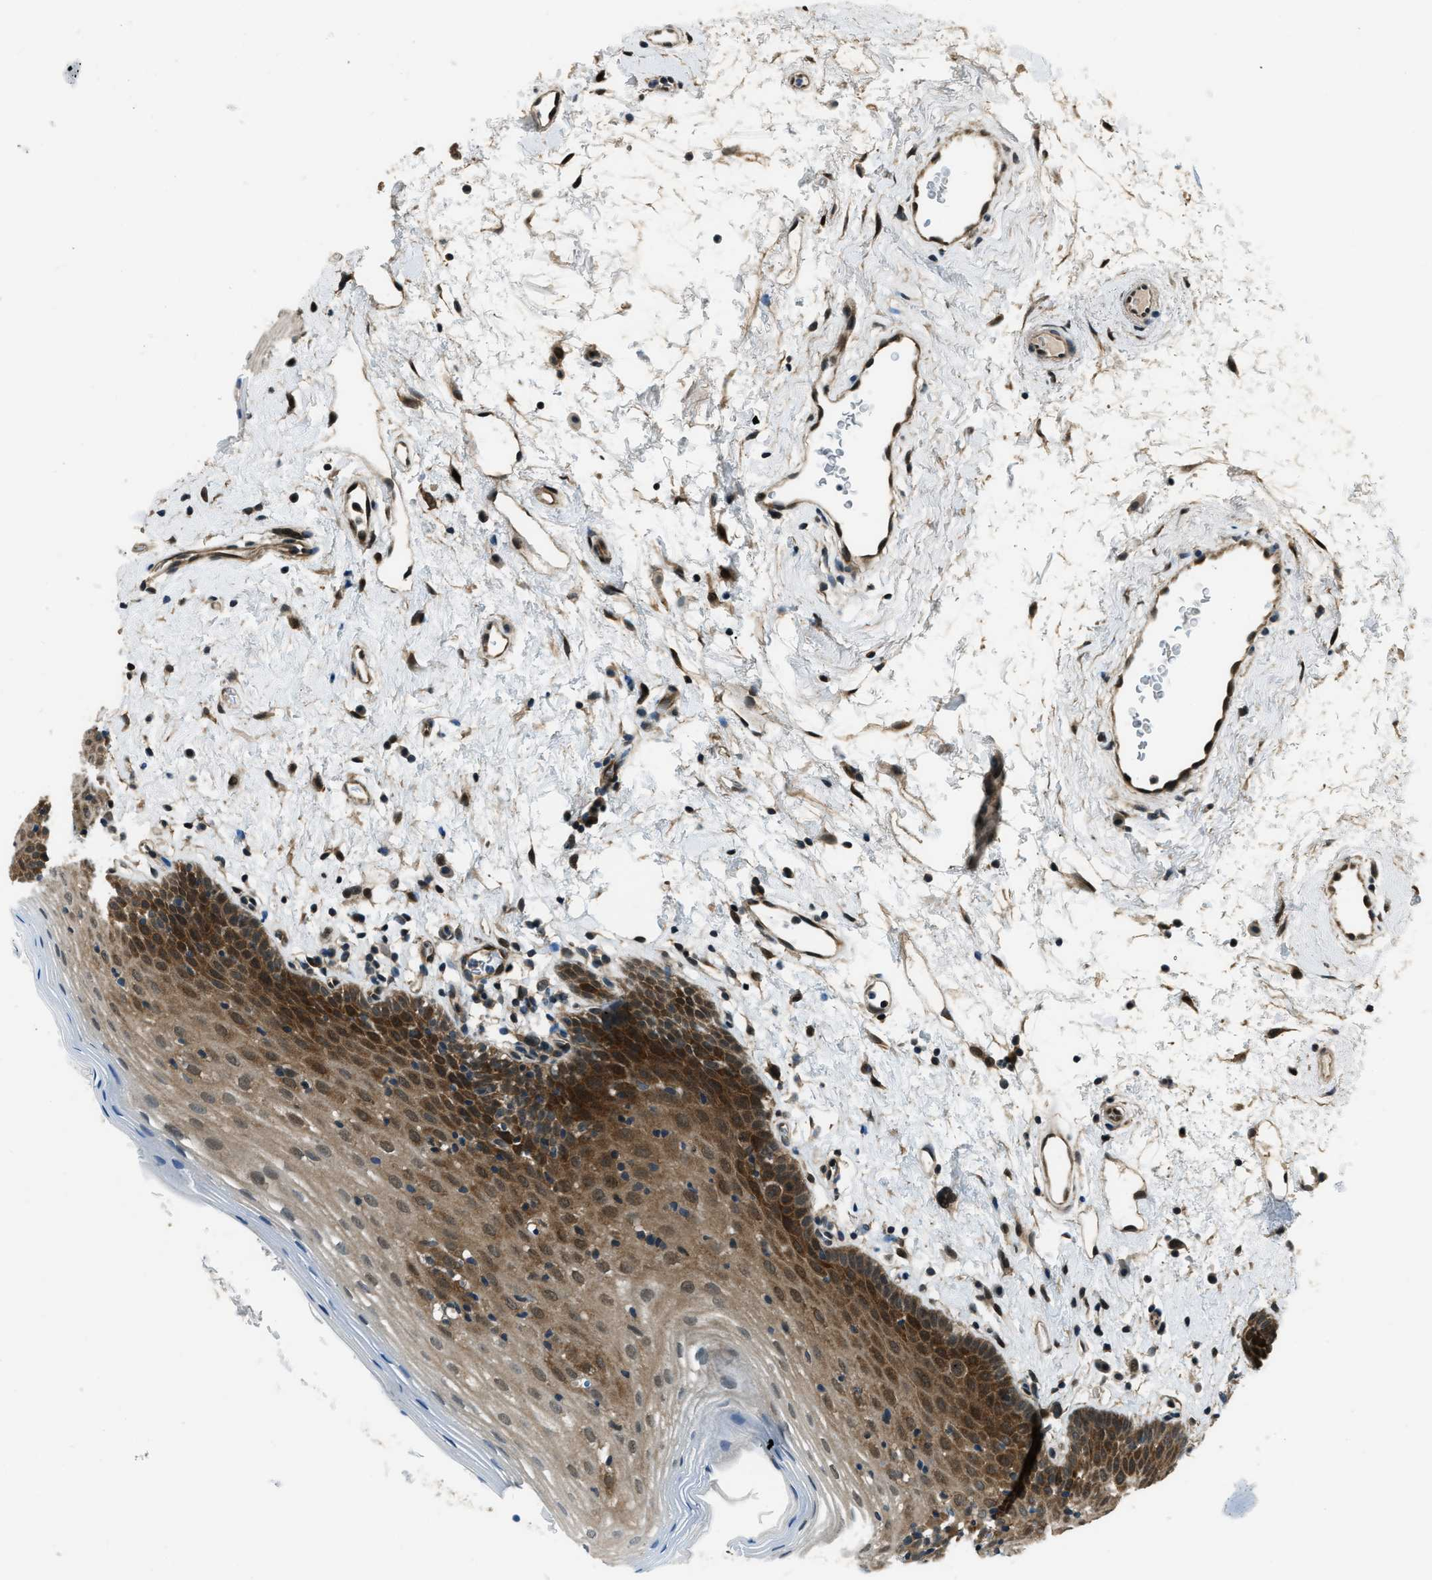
{"staining": {"intensity": "moderate", "quantity": "25%-75%", "location": "cytoplasmic/membranous,nuclear"}, "tissue": "oral mucosa", "cell_type": "Squamous epithelial cells", "image_type": "normal", "snomed": [{"axis": "morphology", "description": "Normal tissue, NOS"}, {"axis": "topography", "description": "Oral tissue"}], "caption": "DAB immunohistochemical staining of normal oral mucosa exhibits moderate cytoplasmic/membranous,nuclear protein expression in about 25%-75% of squamous epithelial cells.", "gene": "NUDCD3", "patient": {"sex": "male", "age": 66}}